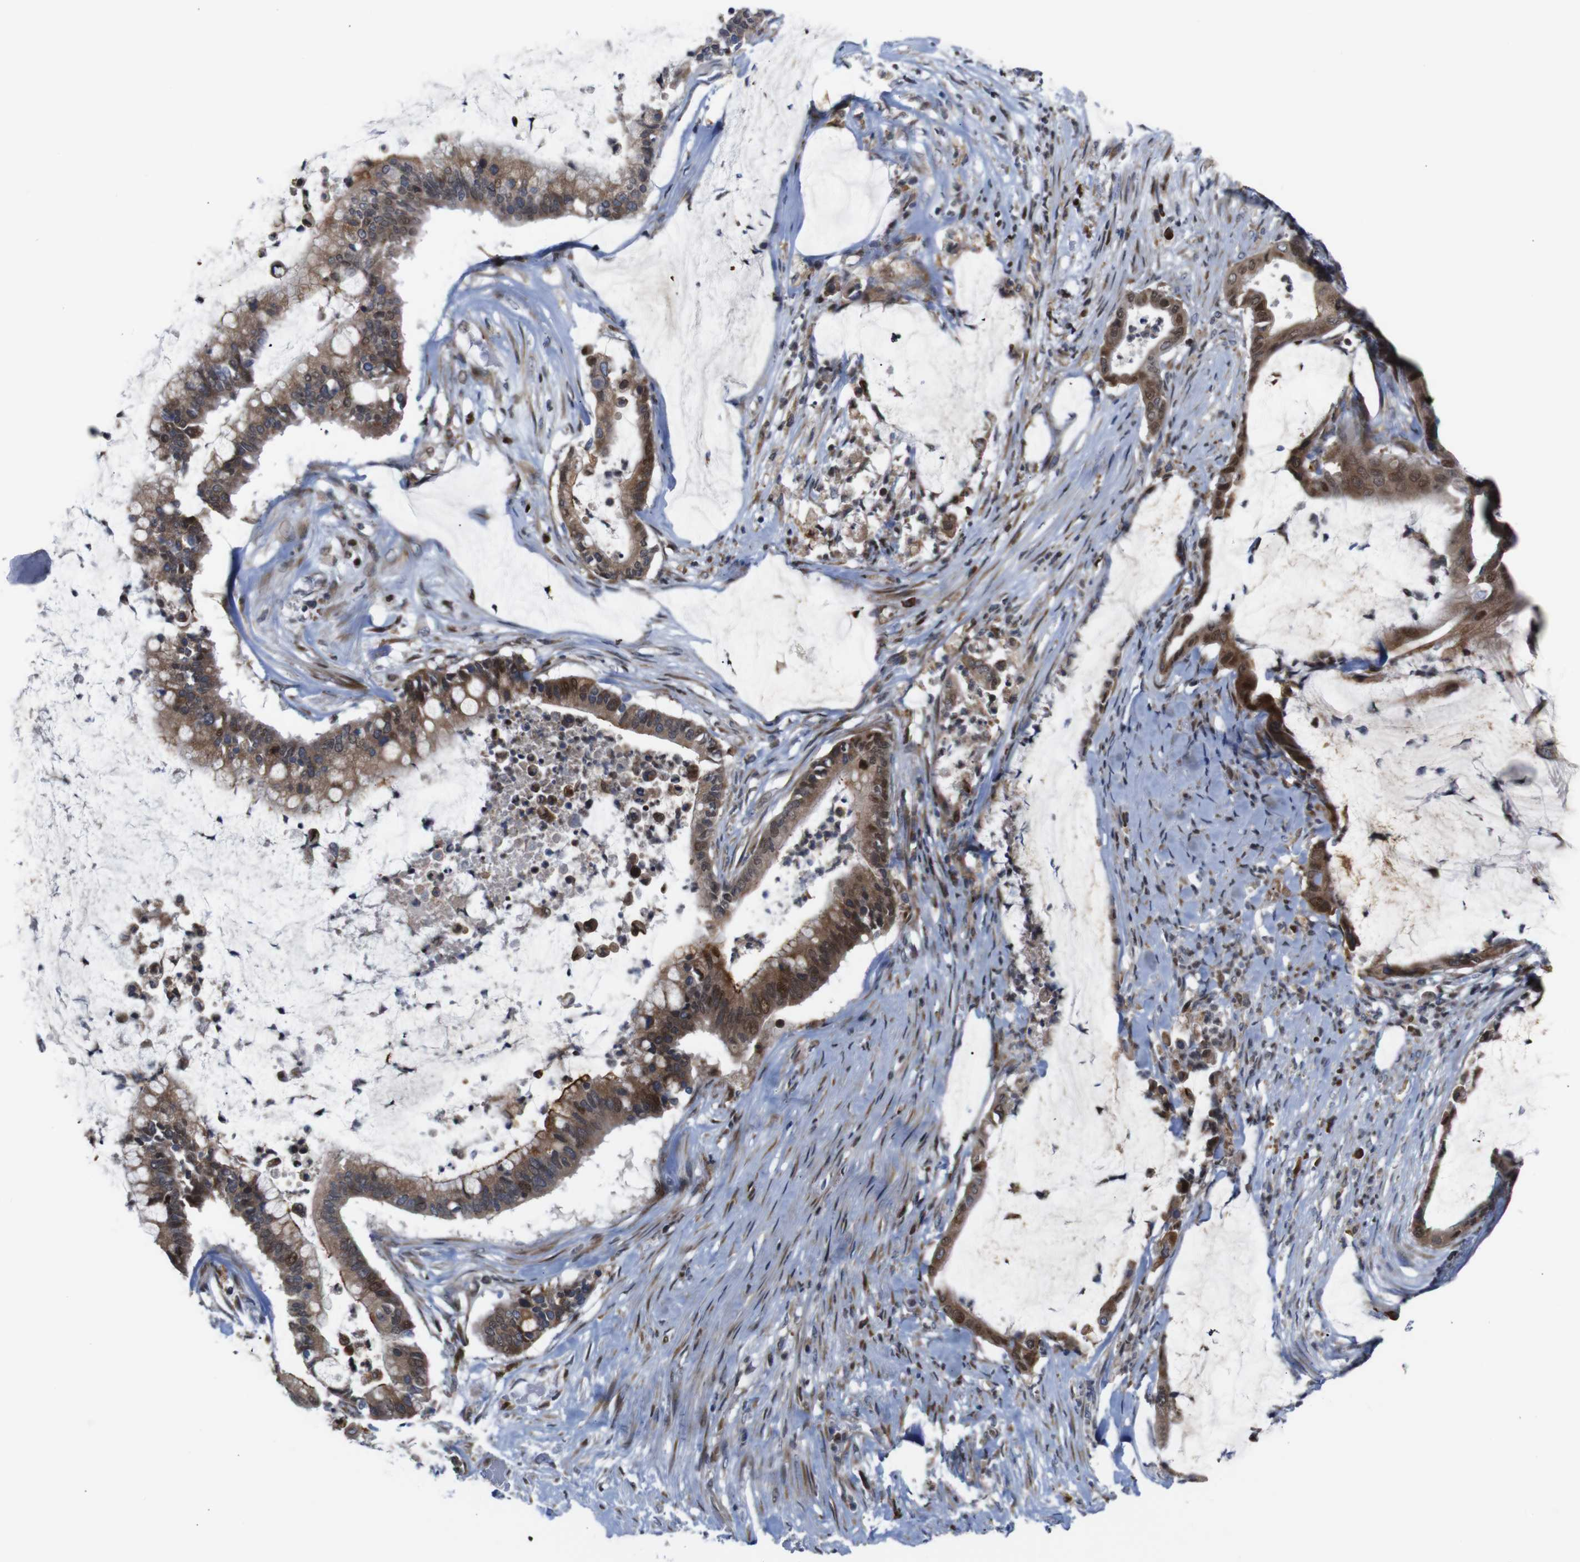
{"staining": {"intensity": "moderate", "quantity": ">75%", "location": "cytoplasmic/membranous"}, "tissue": "pancreatic cancer", "cell_type": "Tumor cells", "image_type": "cancer", "snomed": [{"axis": "morphology", "description": "Adenocarcinoma, NOS"}, {"axis": "topography", "description": "Pancreas"}], "caption": "Human pancreatic cancer stained for a protein (brown) shows moderate cytoplasmic/membranous positive expression in approximately >75% of tumor cells.", "gene": "PTPN1", "patient": {"sex": "male", "age": 41}}